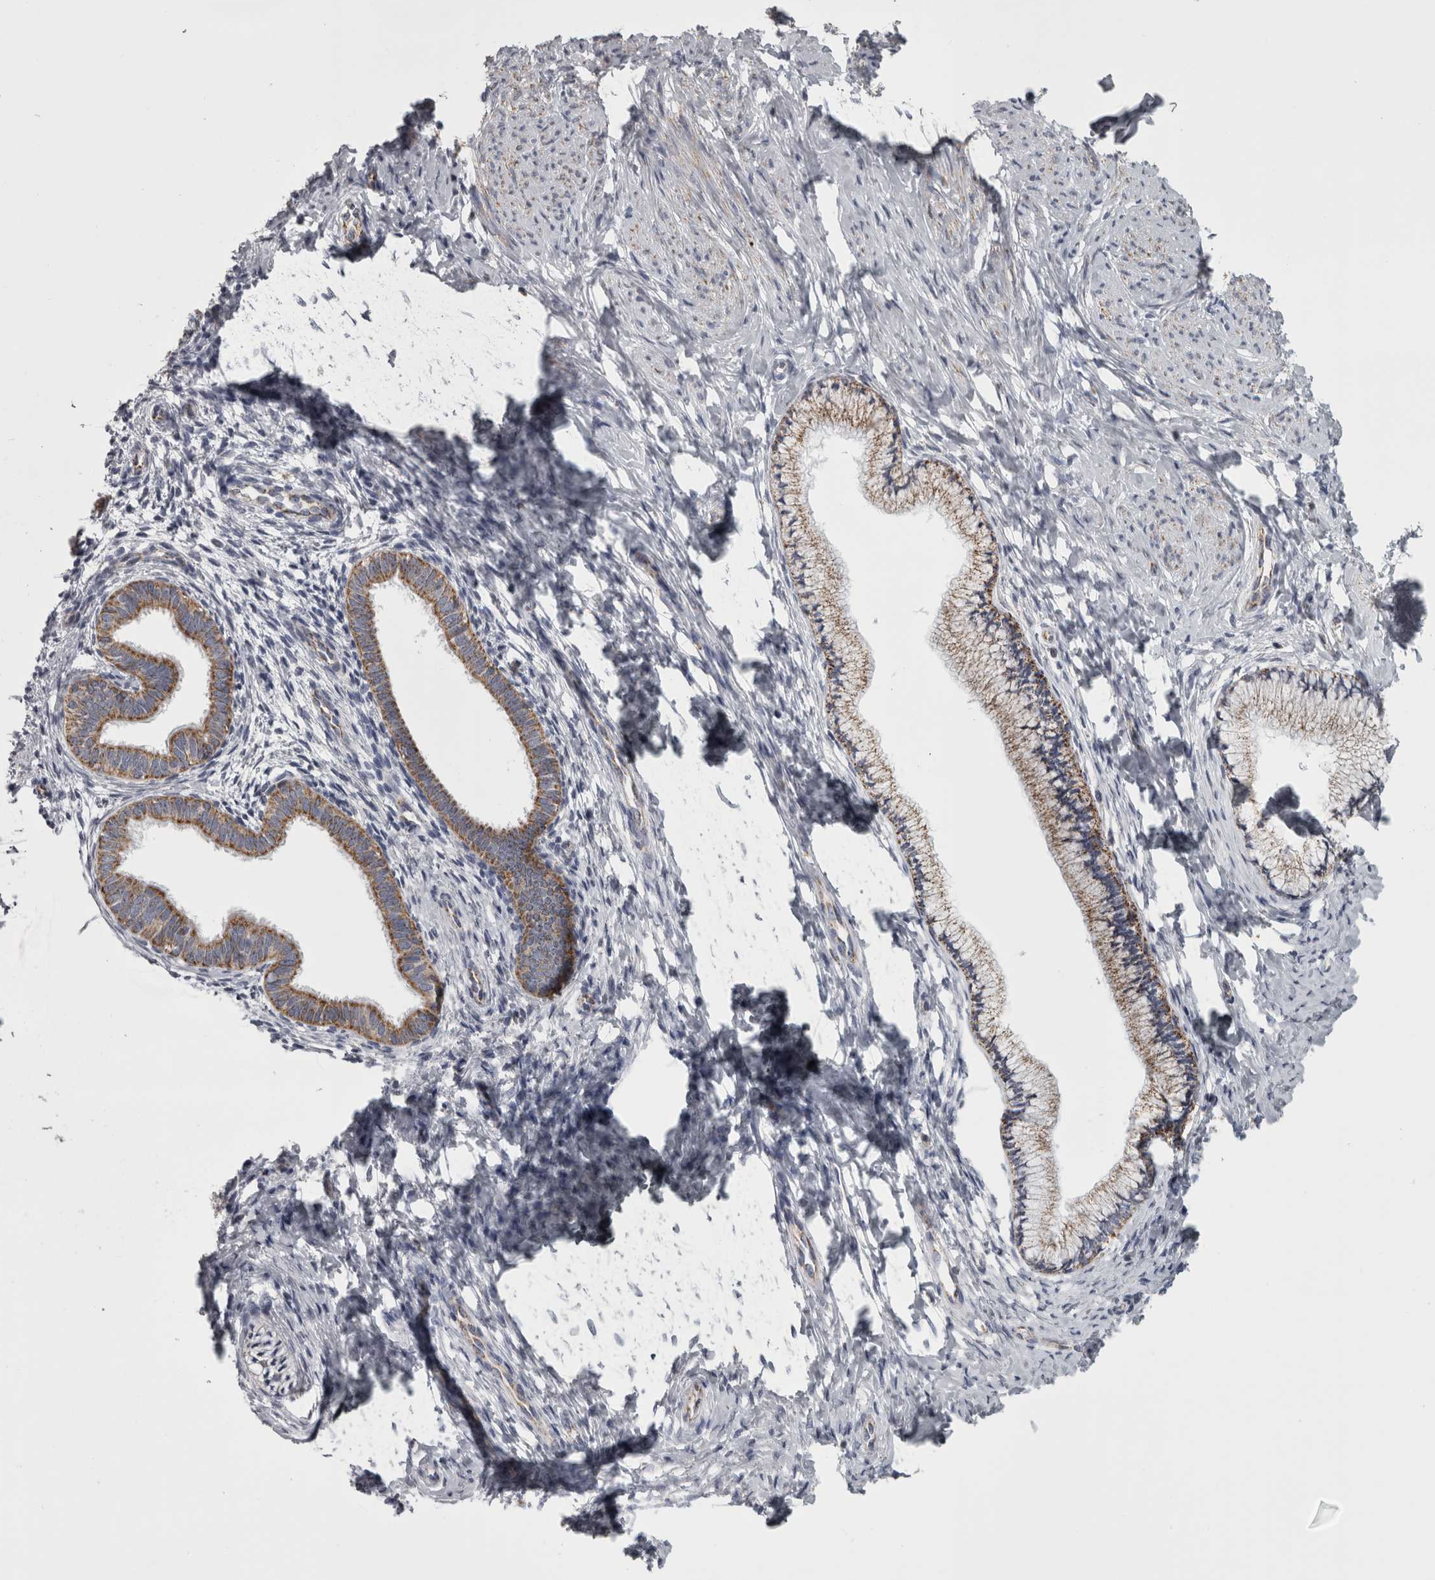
{"staining": {"intensity": "moderate", "quantity": ">75%", "location": "cytoplasmic/membranous"}, "tissue": "cervix", "cell_type": "Glandular cells", "image_type": "normal", "snomed": [{"axis": "morphology", "description": "Normal tissue, NOS"}, {"axis": "topography", "description": "Cervix"}], "caption": "Brown immunohistochemical staining in benign human cervix displays moderate cytoplasmic/membranous staining in about >75% of glandular cells.", "gene": "DBT", "patient": {"sex": "female", "age": 36}}